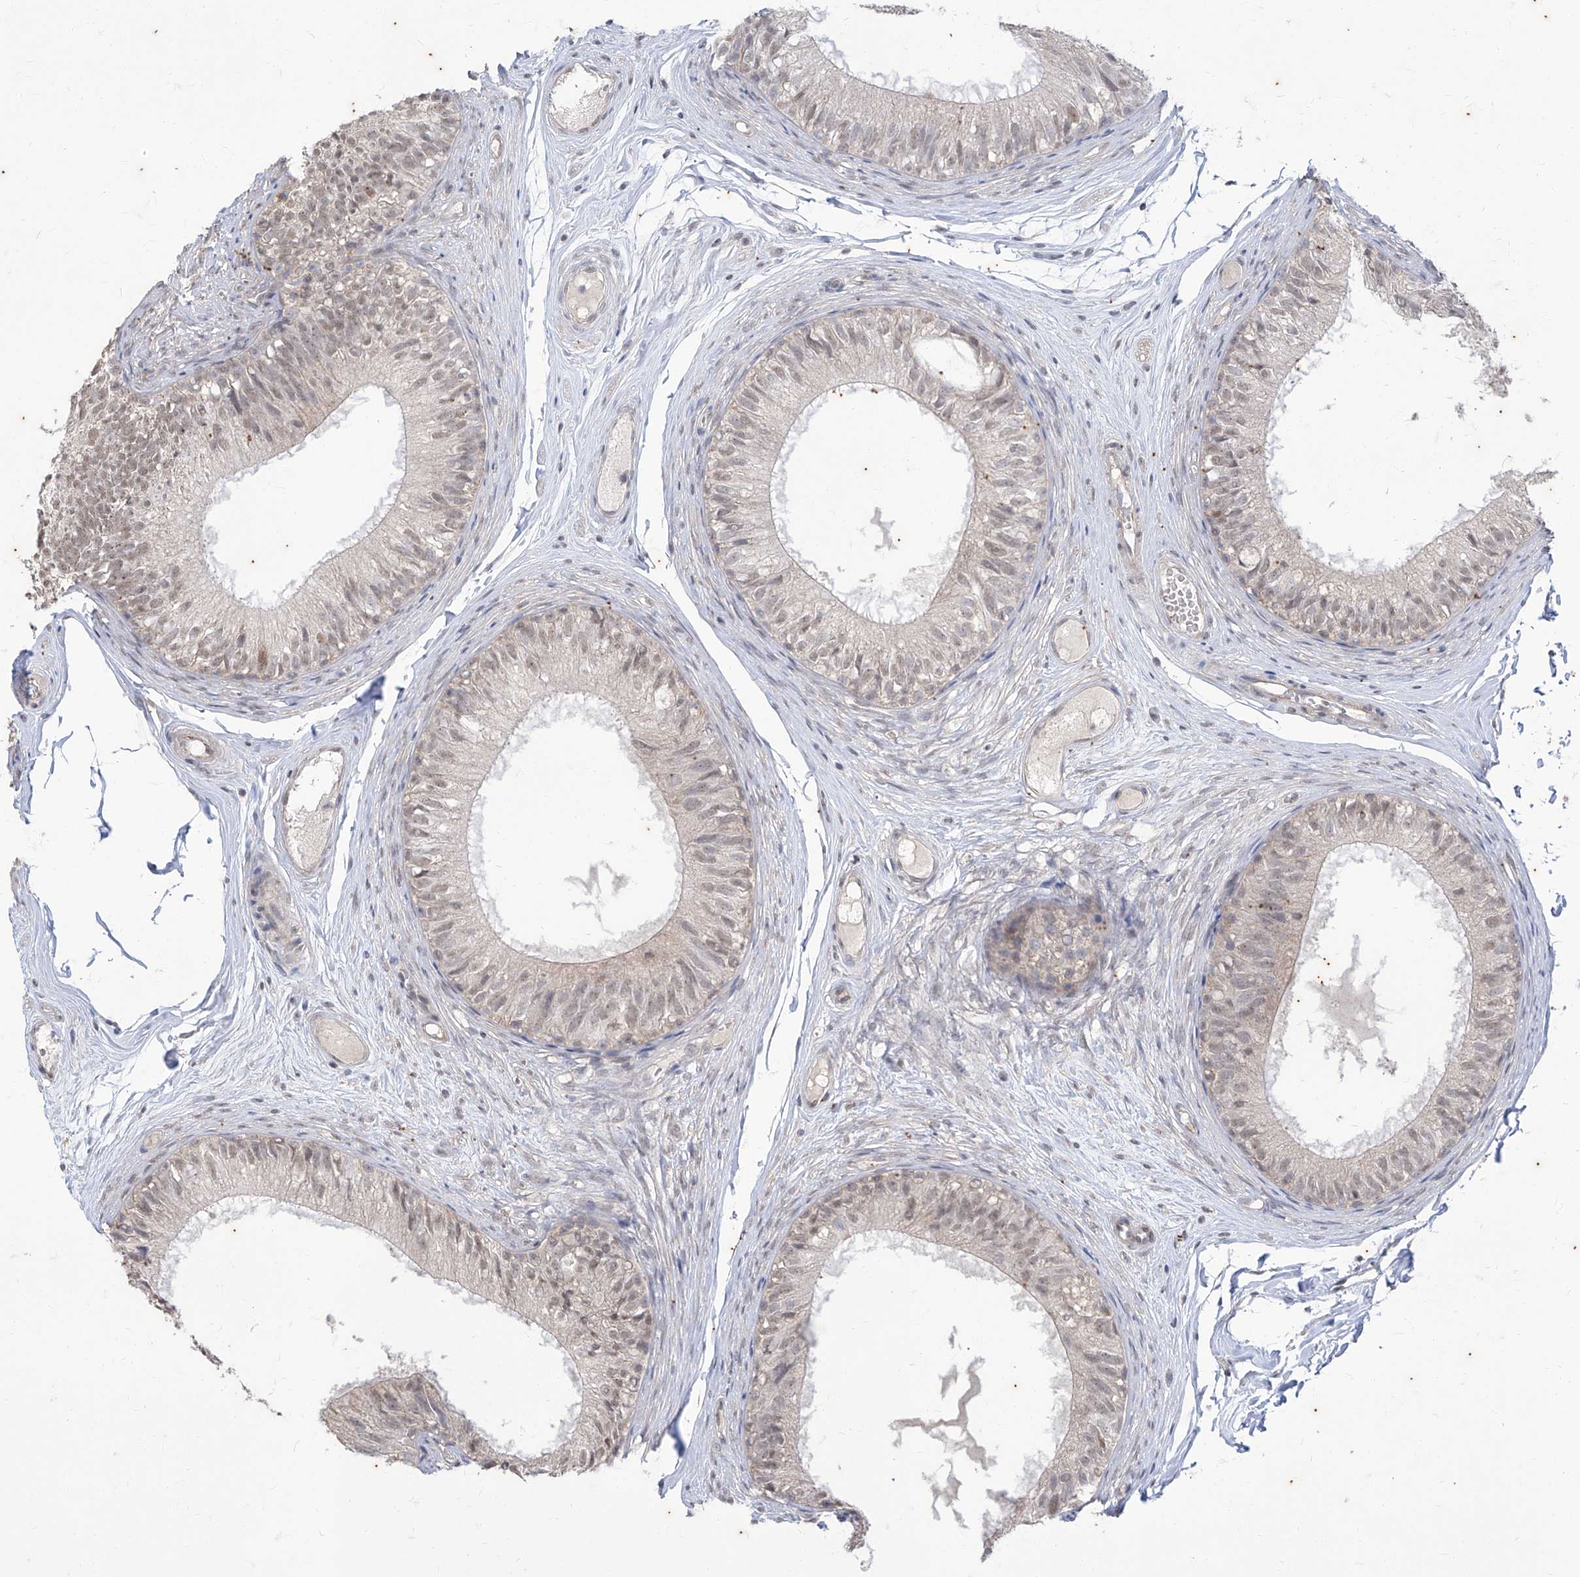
{"staining": {"intensity": "weak", "quantity": "25%-75%", "location": "nuclear"}, "tissue": "epididymis", "cell_type": "Glandular cells", "image_type": "normal", "snomed": [{"axis": "morphology", "description": "Normal tissue, NOS"}, {"axis": "morphology", "description": "Seminoma in situ"}, {"axis": "topography", "description": "Testis"}, {"axis": "topography", "description": "Epididymis"}], "caption": "Immunohistochemical staining of normal epididymis shows weak nuclear protein positivity in approximately 25%-75% of glandular cells. The protein is shown in brown color, while the nuclei are stained blue.", "gene": "PHF20L1", "patient": {"sex": "male", "age": 28}}